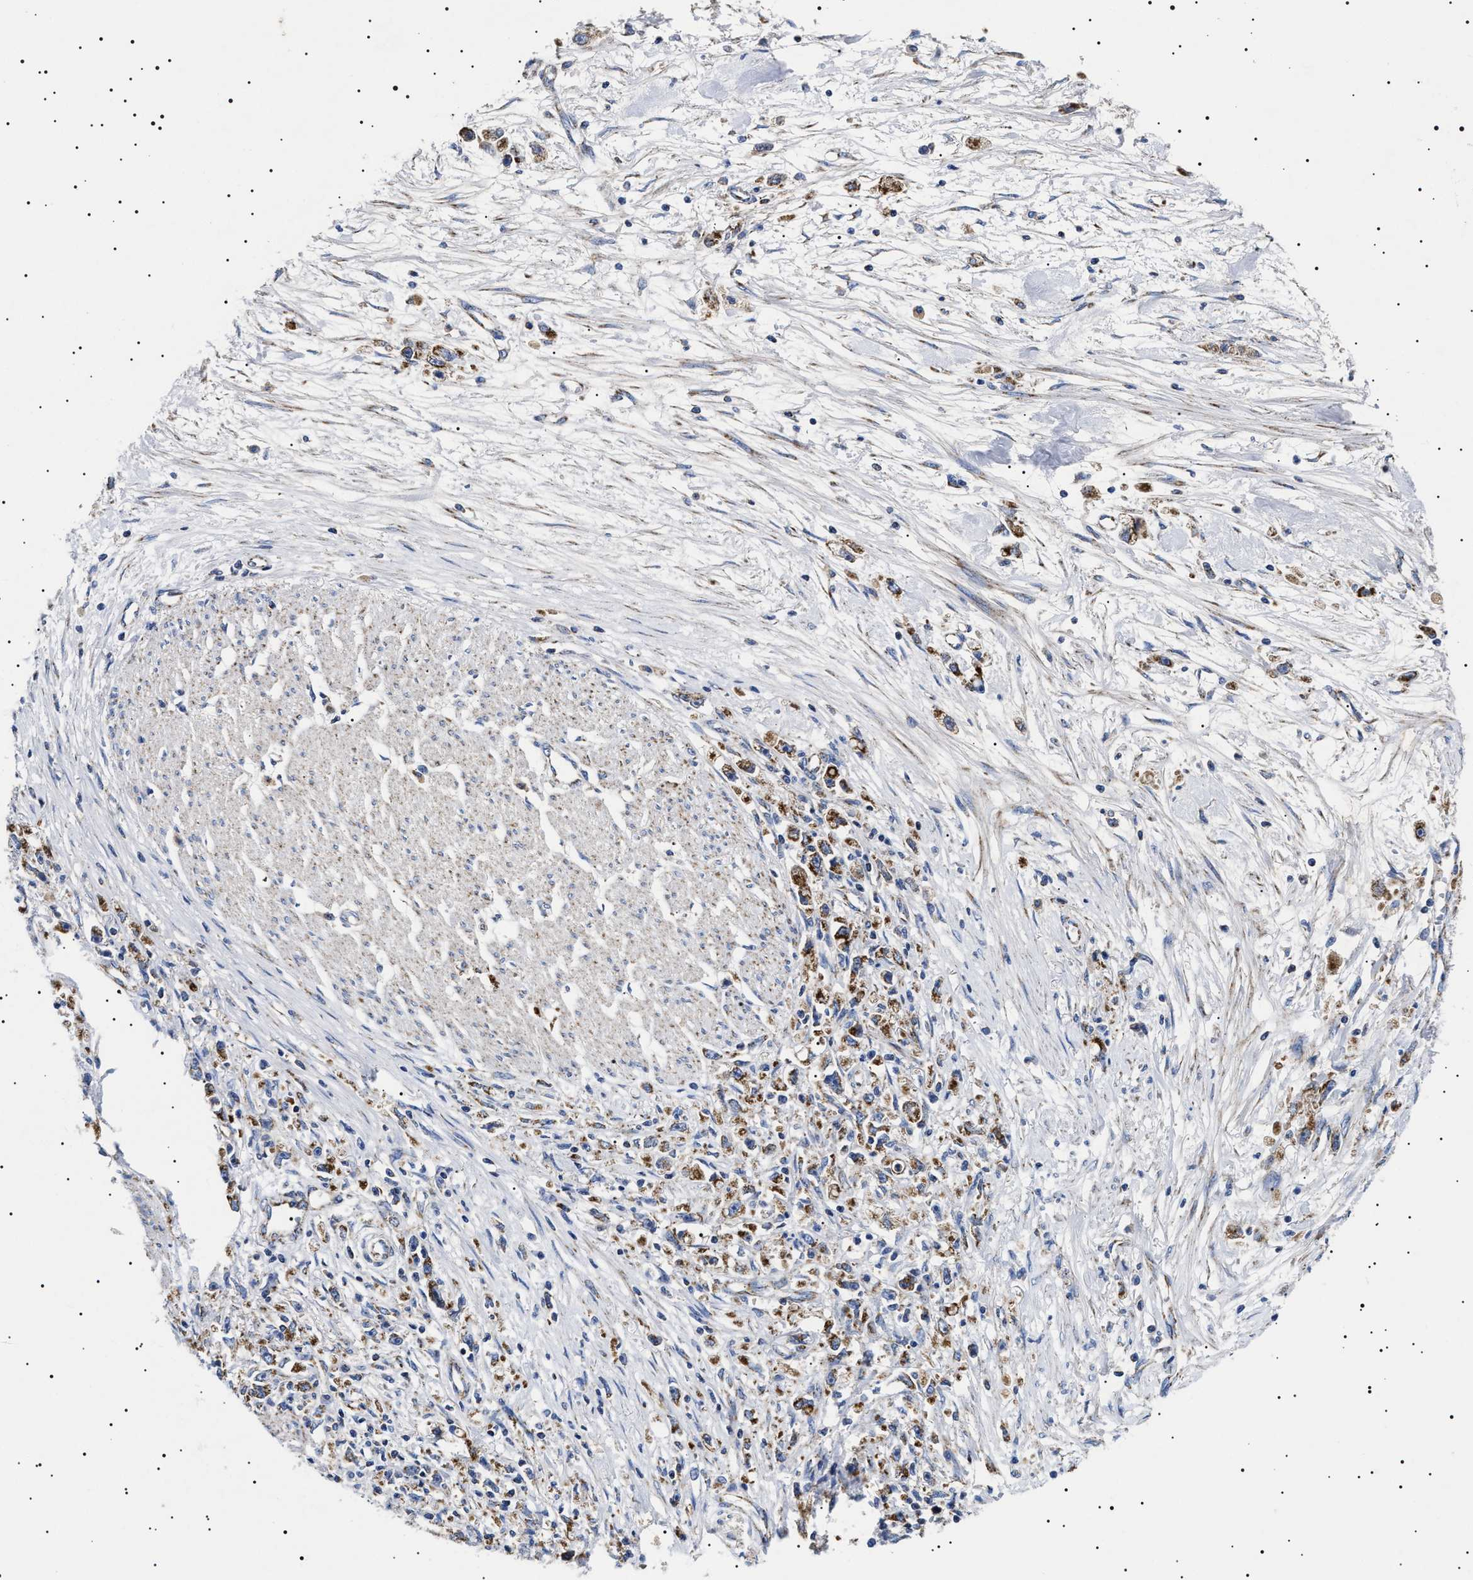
{"staining": {"intensity": "strong", "quantity": ">75%", "location": "cytoplasmic/membranous"}, "tissue": "stomach cancer", "cell_type": "Tumor cells", "image_type": "cancer", "snomed": [{"axis": "morphology", "description": "Adenocarcinoma, NOS"}, {"axis": "topography", "description": "Stomach"}], "caption": "A histopathology image of human stomach adenocarcinoma stained for a protein shows strong cytoplasmic/membranous brown staining in tumor cells. (IHC, brightfield microscopy, high magnification).", "gene": "CHRDL2", "patient": {"sex": "female", "age": 59}}